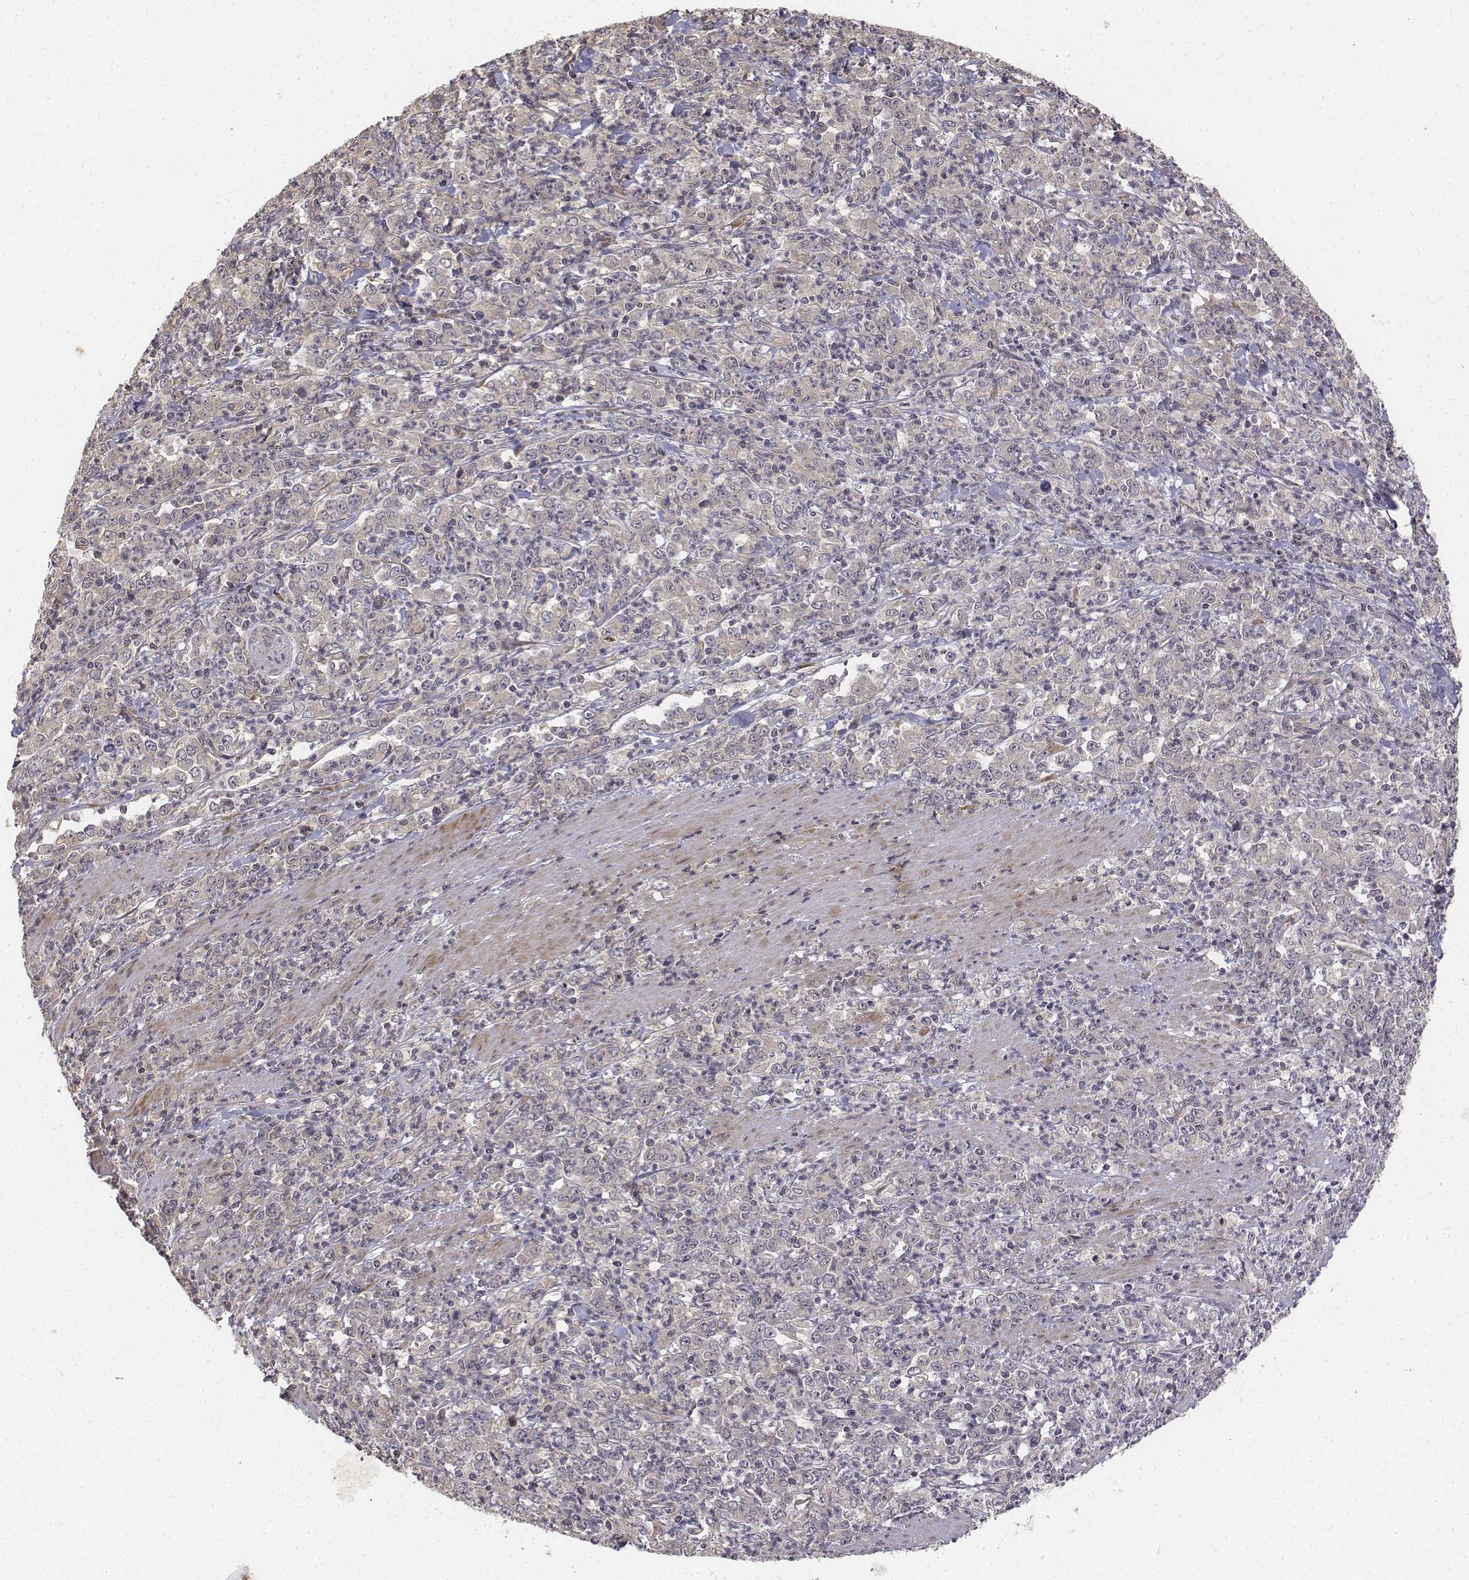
{"staining": {"intensity": "negative", "quantity": "none", "location": "none"}, "tissue": "stomach cancer", "cell_type": "Tumor cells", "image_type": "cancer", "snomed": [{"axis": "morphology", "description": "Adenocarcinoma, NOS"}, {"axis": "topography", "description": "Stomach, lower"}], "caption": "IHC photomicrograph of neoplastic tissue: stomach cancer (adenocarcinoma) stained with DAB (3,3'-diaminobenzidine) displays no significant protein expression in tumor cells. Brightfield microscopy of IHC stained with DAB (3,3'-diaminobenzidine) (brown) and hematoxylin (blue), captured at high magnification.", "gene": "FBXO21", "patient": {"sex": "female", "age": 71}}